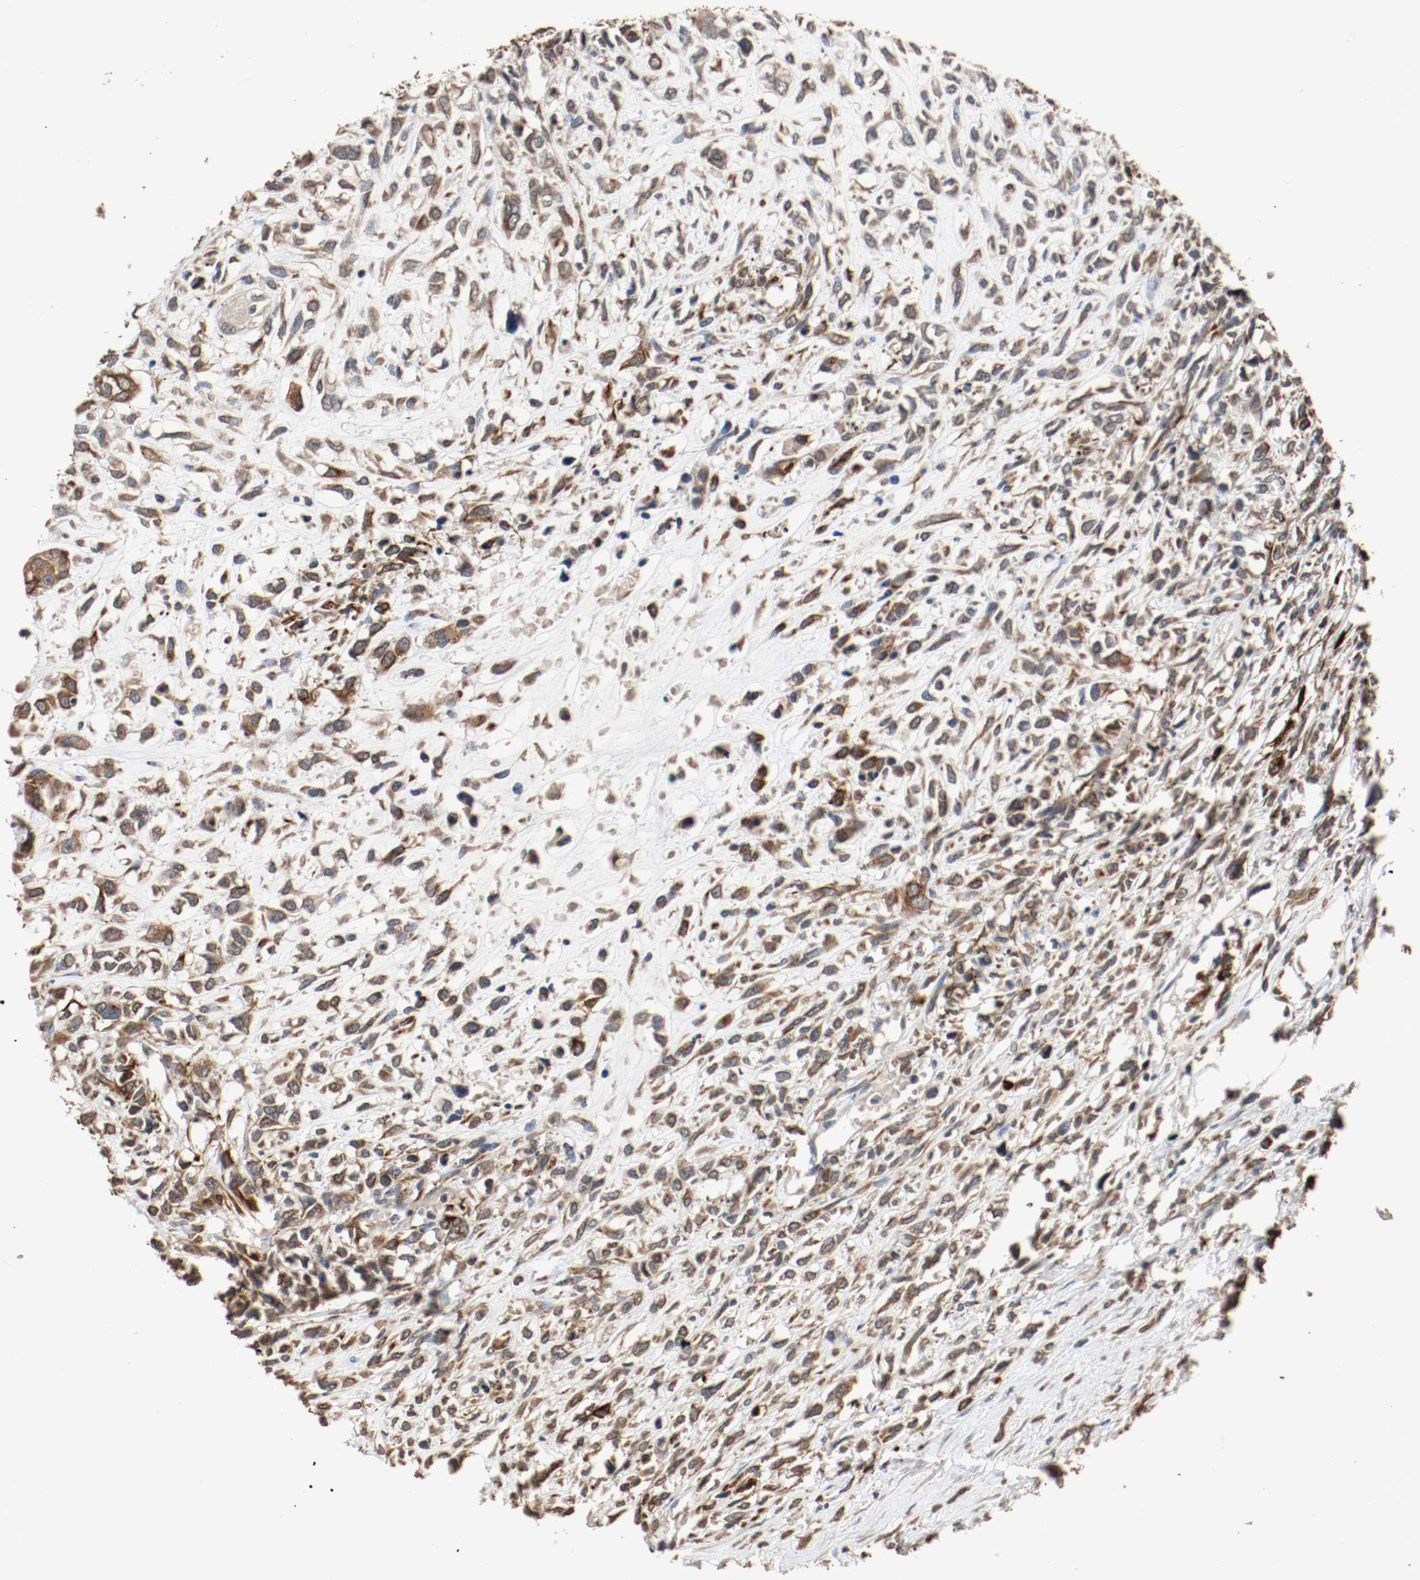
{"staining": {"intensity": "moderate", "quantity": ">75%", "location": "cytoplasmic/membranous"}, "tissue": "head and neck cancer", "cell_type": "Tumor cells", "image_type": "cancer", "snomed": [{"axis": "morphology", "description": "Necrosis, NOS"}, {"axis": "morphology", "description": "Neoplasm, malignant, NOS"}, {"axis": "topography", "description": "Salivary gland"}, {"axis": "topography", "description": "Head-Neck"}], "caption": "Protein expression analysis of human head and neck cancer (malignant neoplasm) reveals moderate cytoplasmic/membranous positivity in about >75% of tumor cells.", "gene": "RTN4", "patient": {"sex": "male", "age": 43}}